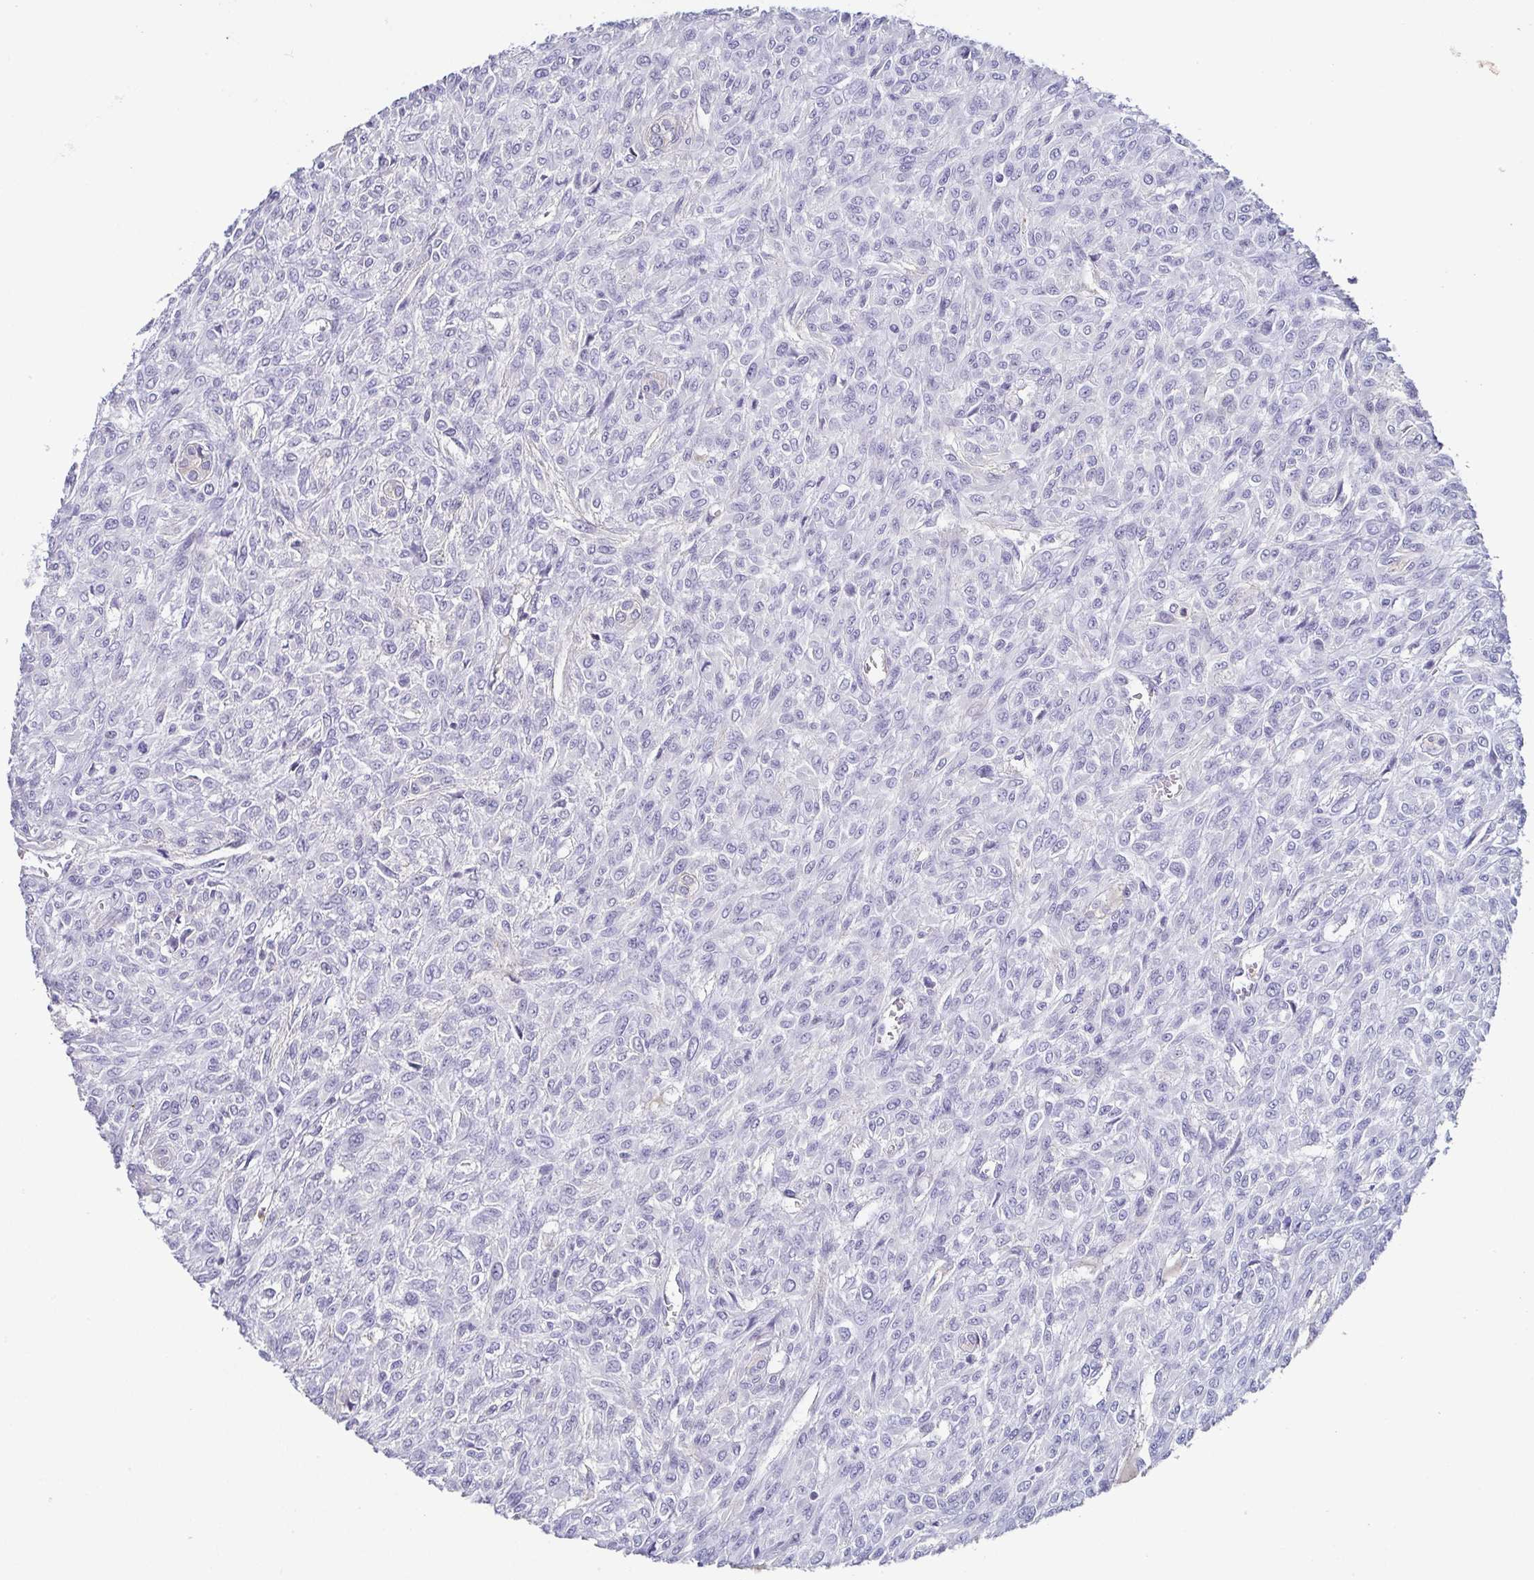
{"staining": {"intensity": "negative", "quantity": "none", "location": "none"}, "tissue": "renal cancer", "cell_type": "Tumor cells", "image_type": "cancer", "snomed": [{"axis": "morphology", "description": "Adenocarcinoma, NOS"}, {"axis": "topography", "description": "Kidney"}], "caption": "Renal cancer stained for a protein using immunohistochemistry (IHC) exhibits no staining tumor cells.", "gene": "PIWIL3", "patient": {"sex": "male", "age": 58}}